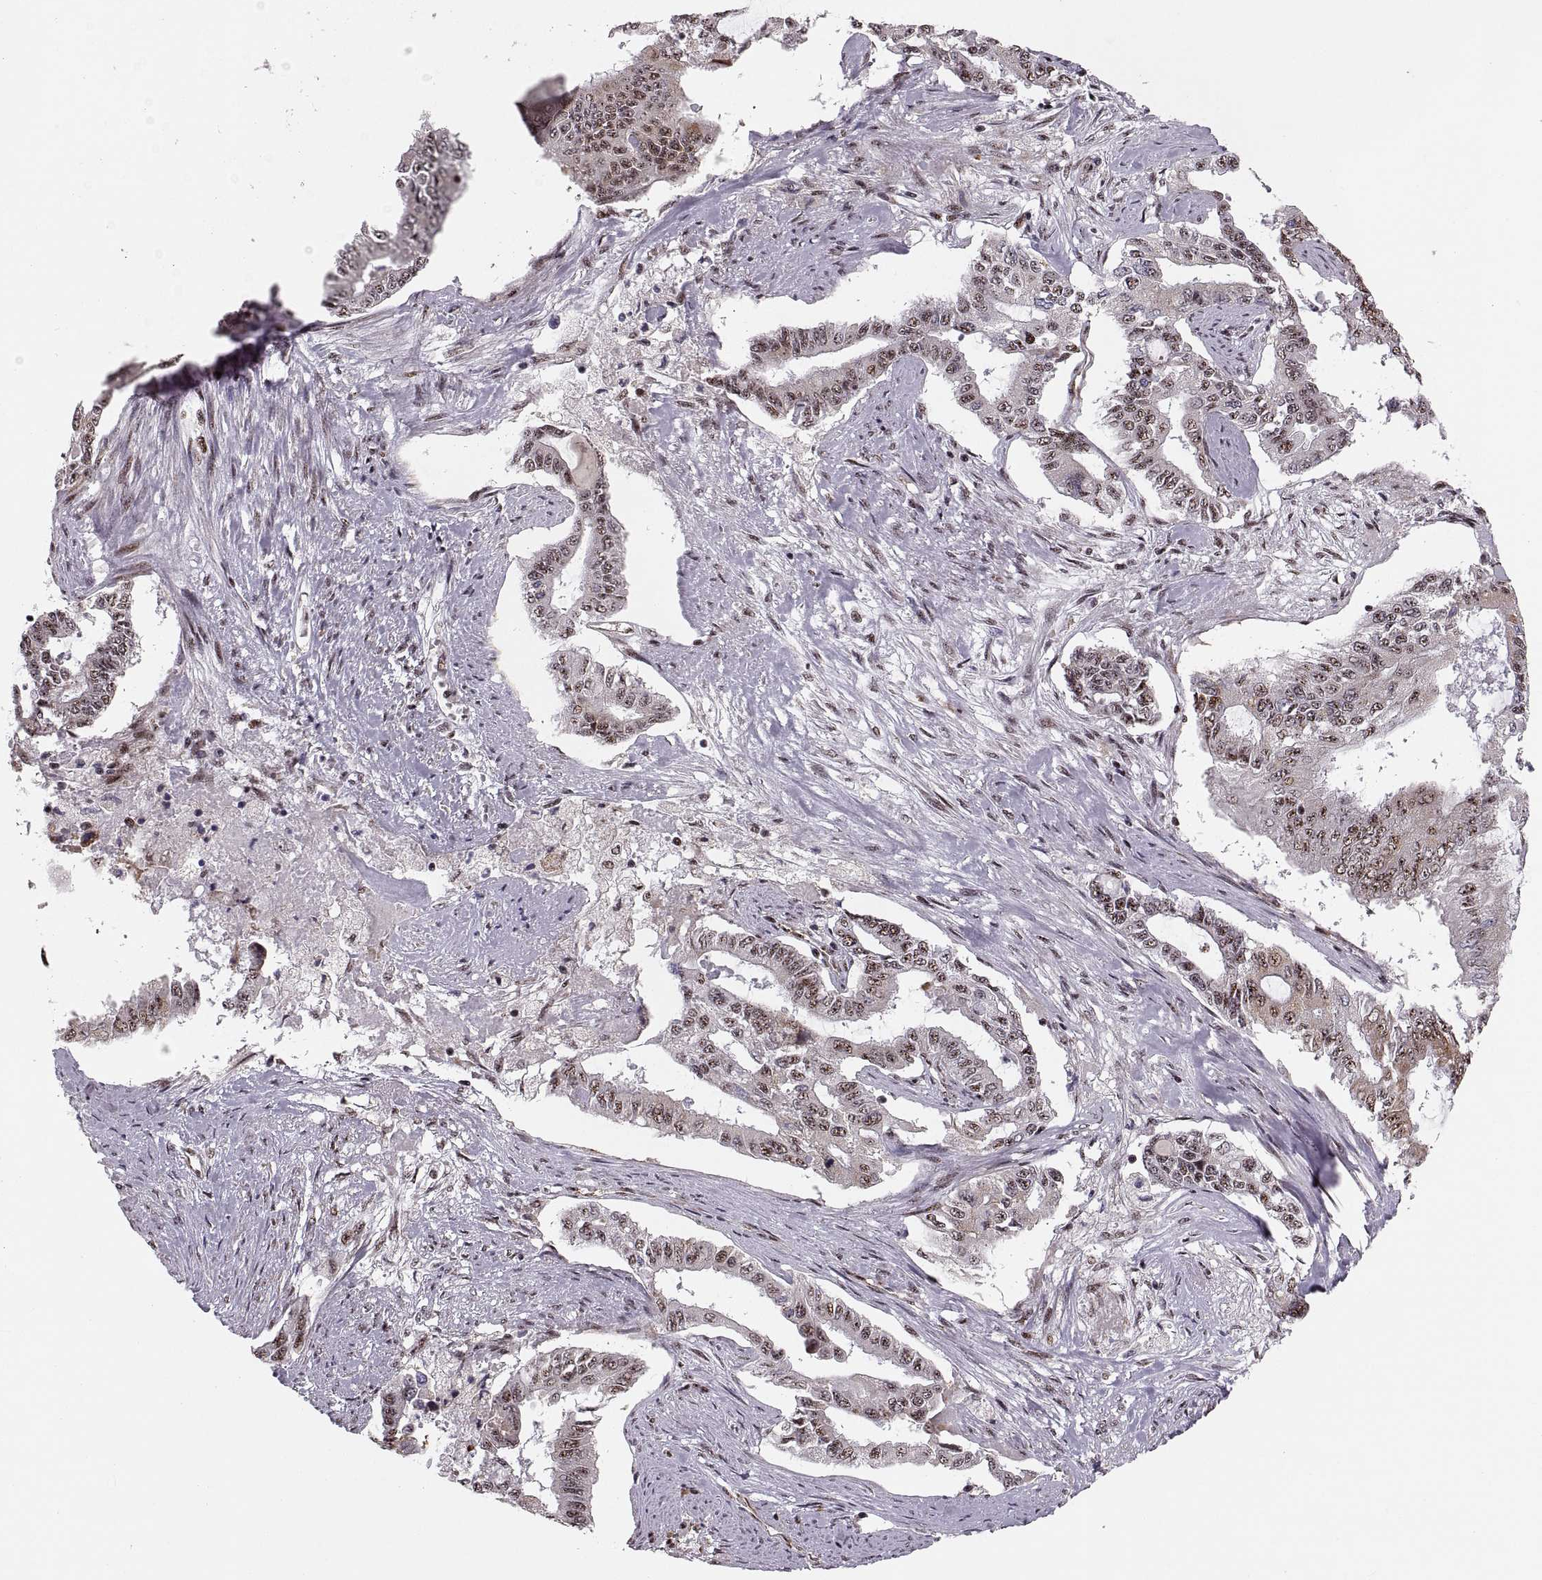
{"staining": {"intensity": "moderate", "quantity": ">75%", "location": "nuclear"}, "tissue": "endometrial cancer", "cell_type": "Tumor cells", "image_type": "cancer", "snomed": [{"axis": "morphology", "description": "Adenocarcinoma, NOS"}, {"axis": "topography", "description": "Uterus"}], "caption": "Immunohistochemical staining of human endometrial cancer (adenocarcinoma) shows moderate nuclear protein staining in about >75% of tumor cells.", "gene": "ZCCHC17", "patient": {"sex": "female", "age": 59}}